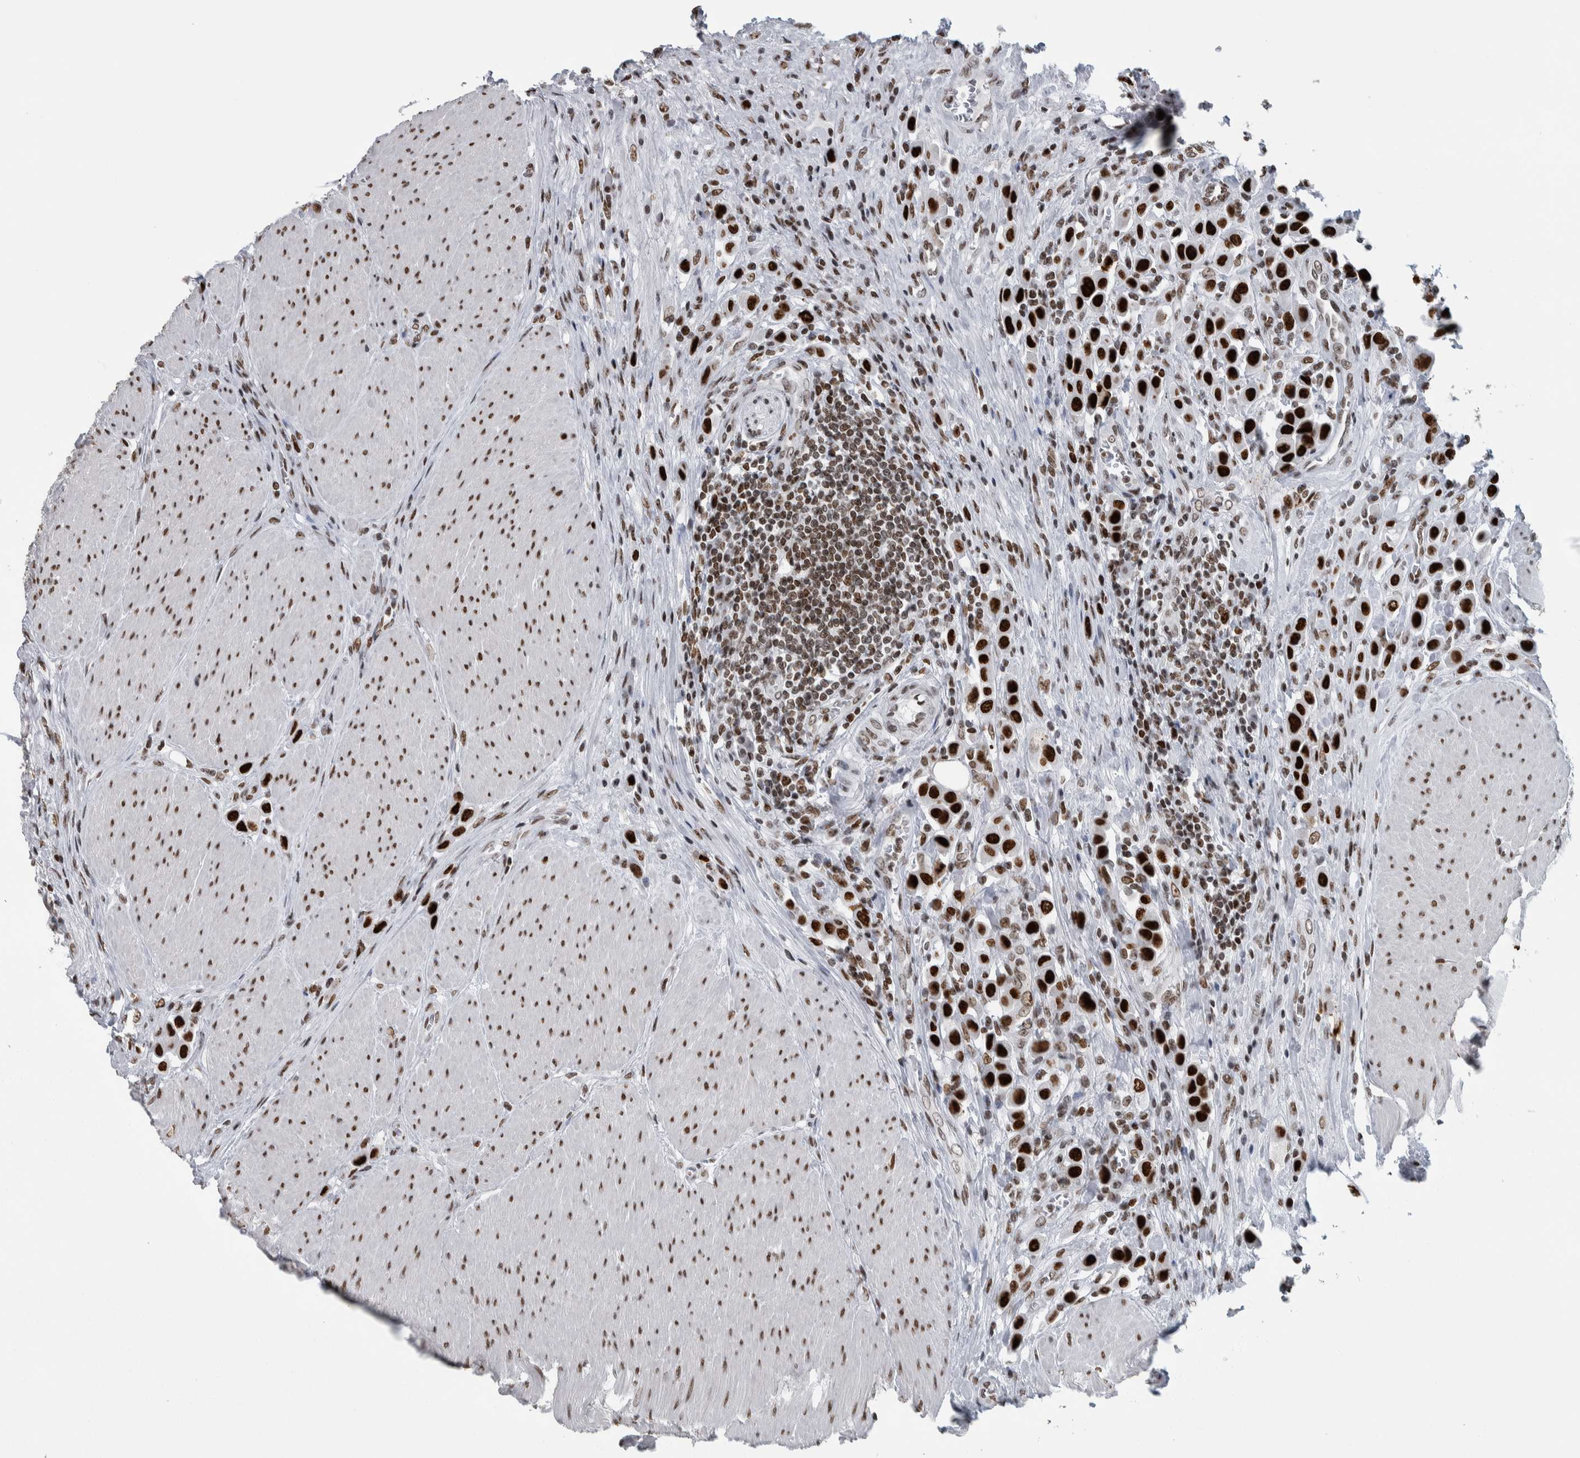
{"staining": {"intensity": "strong", "quantity": ">75%", "location": "nuclear"}, "tissue": "urothelial cancer", "cell_type": "Tumor cells", "image_type": "cancer", "snomed": [{"axis": "morphology", "description": "Urothelial carcinoma, High grade"}, {"axis": "topography", "description": "Urinary bladder"}], "caption": "The histopathology image exhibits staining of urothelial cancer, revealing strong nuclear protein staining (brown color) within tumor cells.", "gene": "TOP2B", "patient": {"sex": "male", "age": 50}}